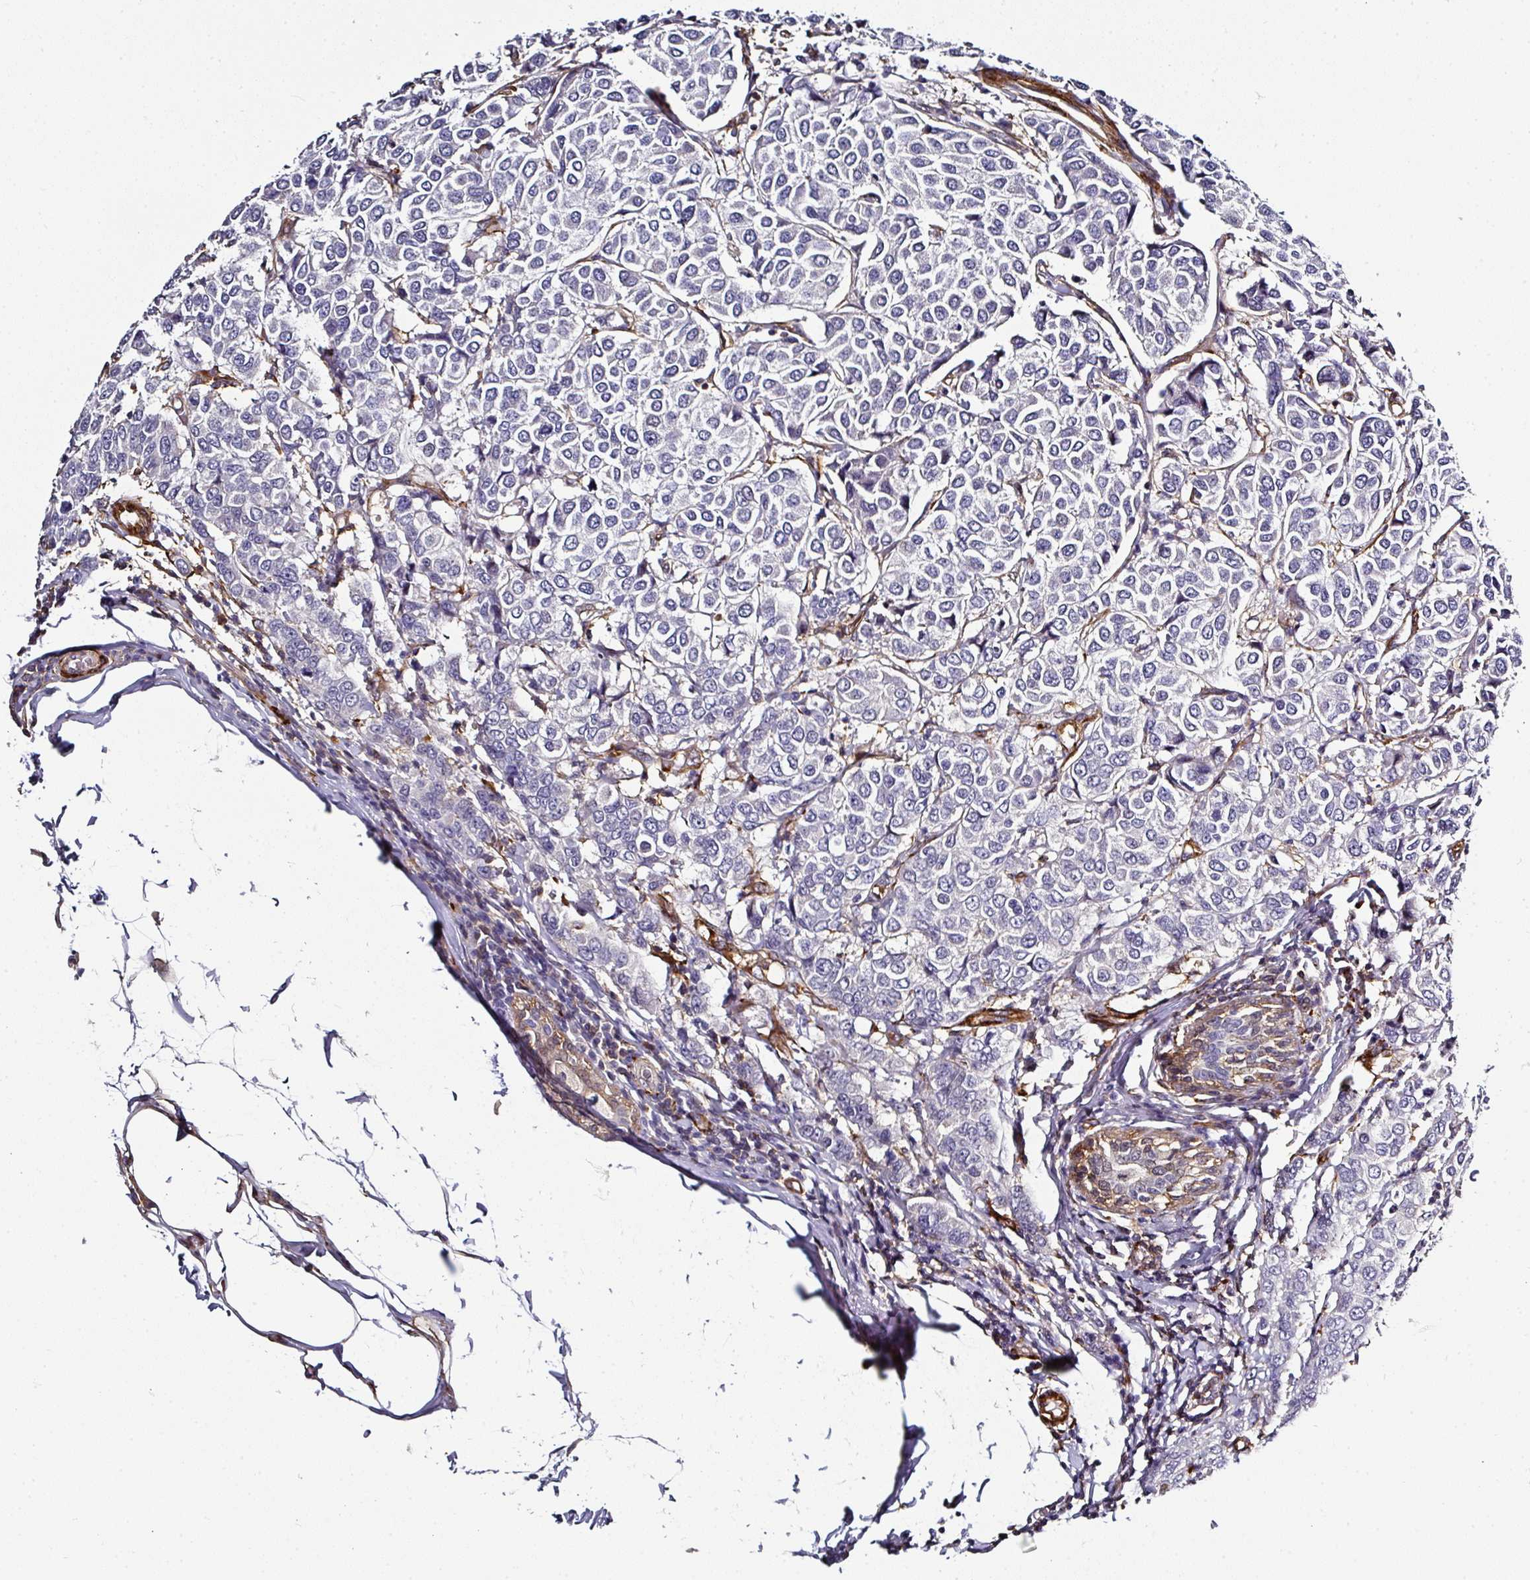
{"staining": {"intensity": "negative", "quantity": "none", "location": "none"}, "tissue": "breast cancer", "cell_type": "Tumor cells", "image_type": "cancer", "snomed": [{"axis": "morphology", "description": "Duct carcinoma"}, {"axis": "topography", "description": "Breast"}], "caption": "Tumor cells show no significant staining in breast cancer (intraductal carcinoma). The staining is performed using DAB brown chromogen with nuclei counter-stained in using hematoxylin.", "gene": "BEND5", "patient": {"sex": "female", "age": 55}}